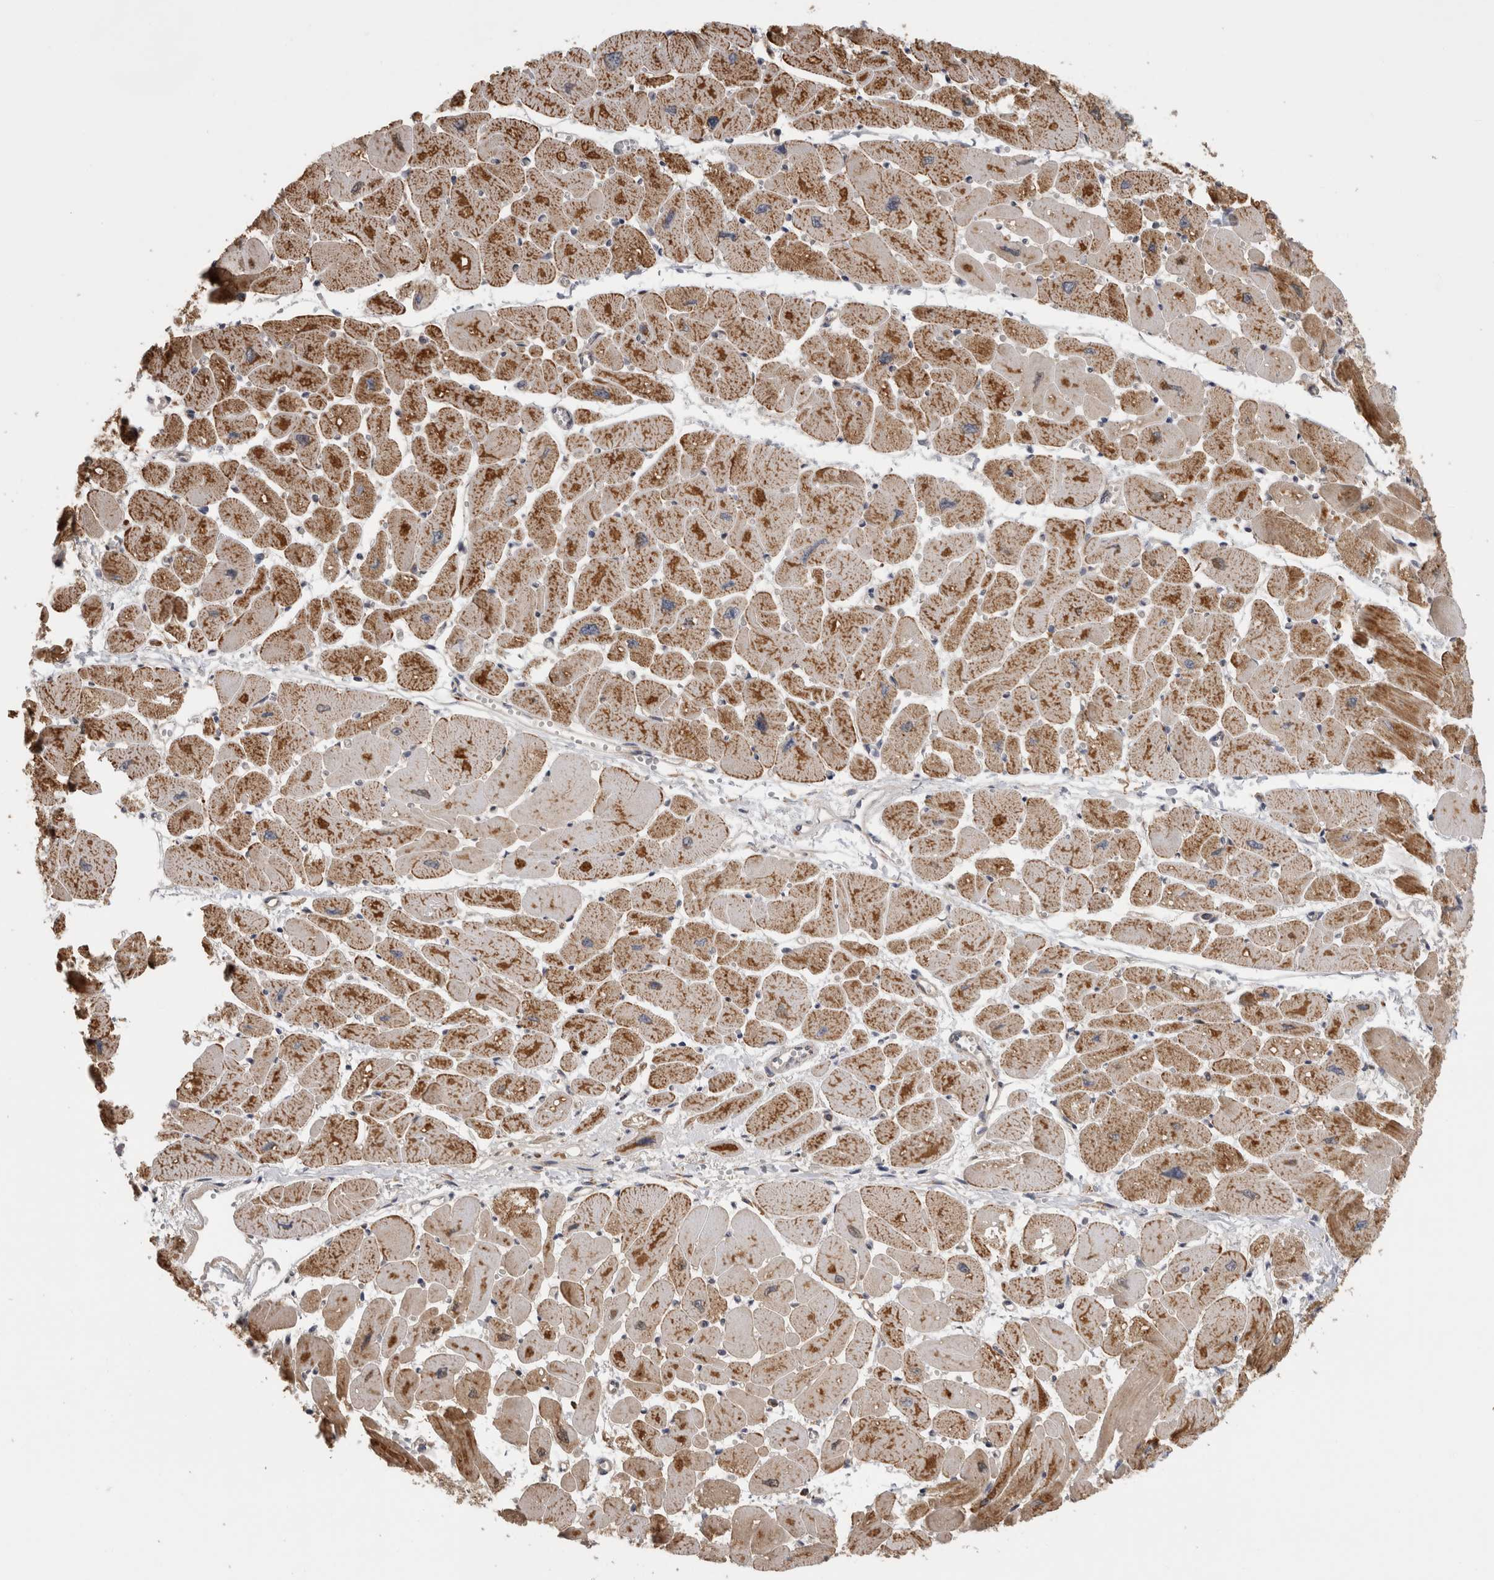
{"staining": {"intensity": "moderate", "quantity": ">75%", "location": "cytoplasmic/membranous"}, "tissue": "heart muscle", "cell_type": "Cardiomyocytes", "image_type": "normal", "snomed": [{"axis": "morphology", "description": "Normal tissue, NOS"}, {"axis": "topography", "description": "Heart"}], "caption": "Cardiomyocytes demonstrate medium levels of moderate cytoplasmic/membranous staining in approximately >75% of cells in normal heart muscle. (DAB IHC with brightfield microscopy, high magnification).", "gene": "GRIK2", "patient": {"sex": "female", "age": 54}}